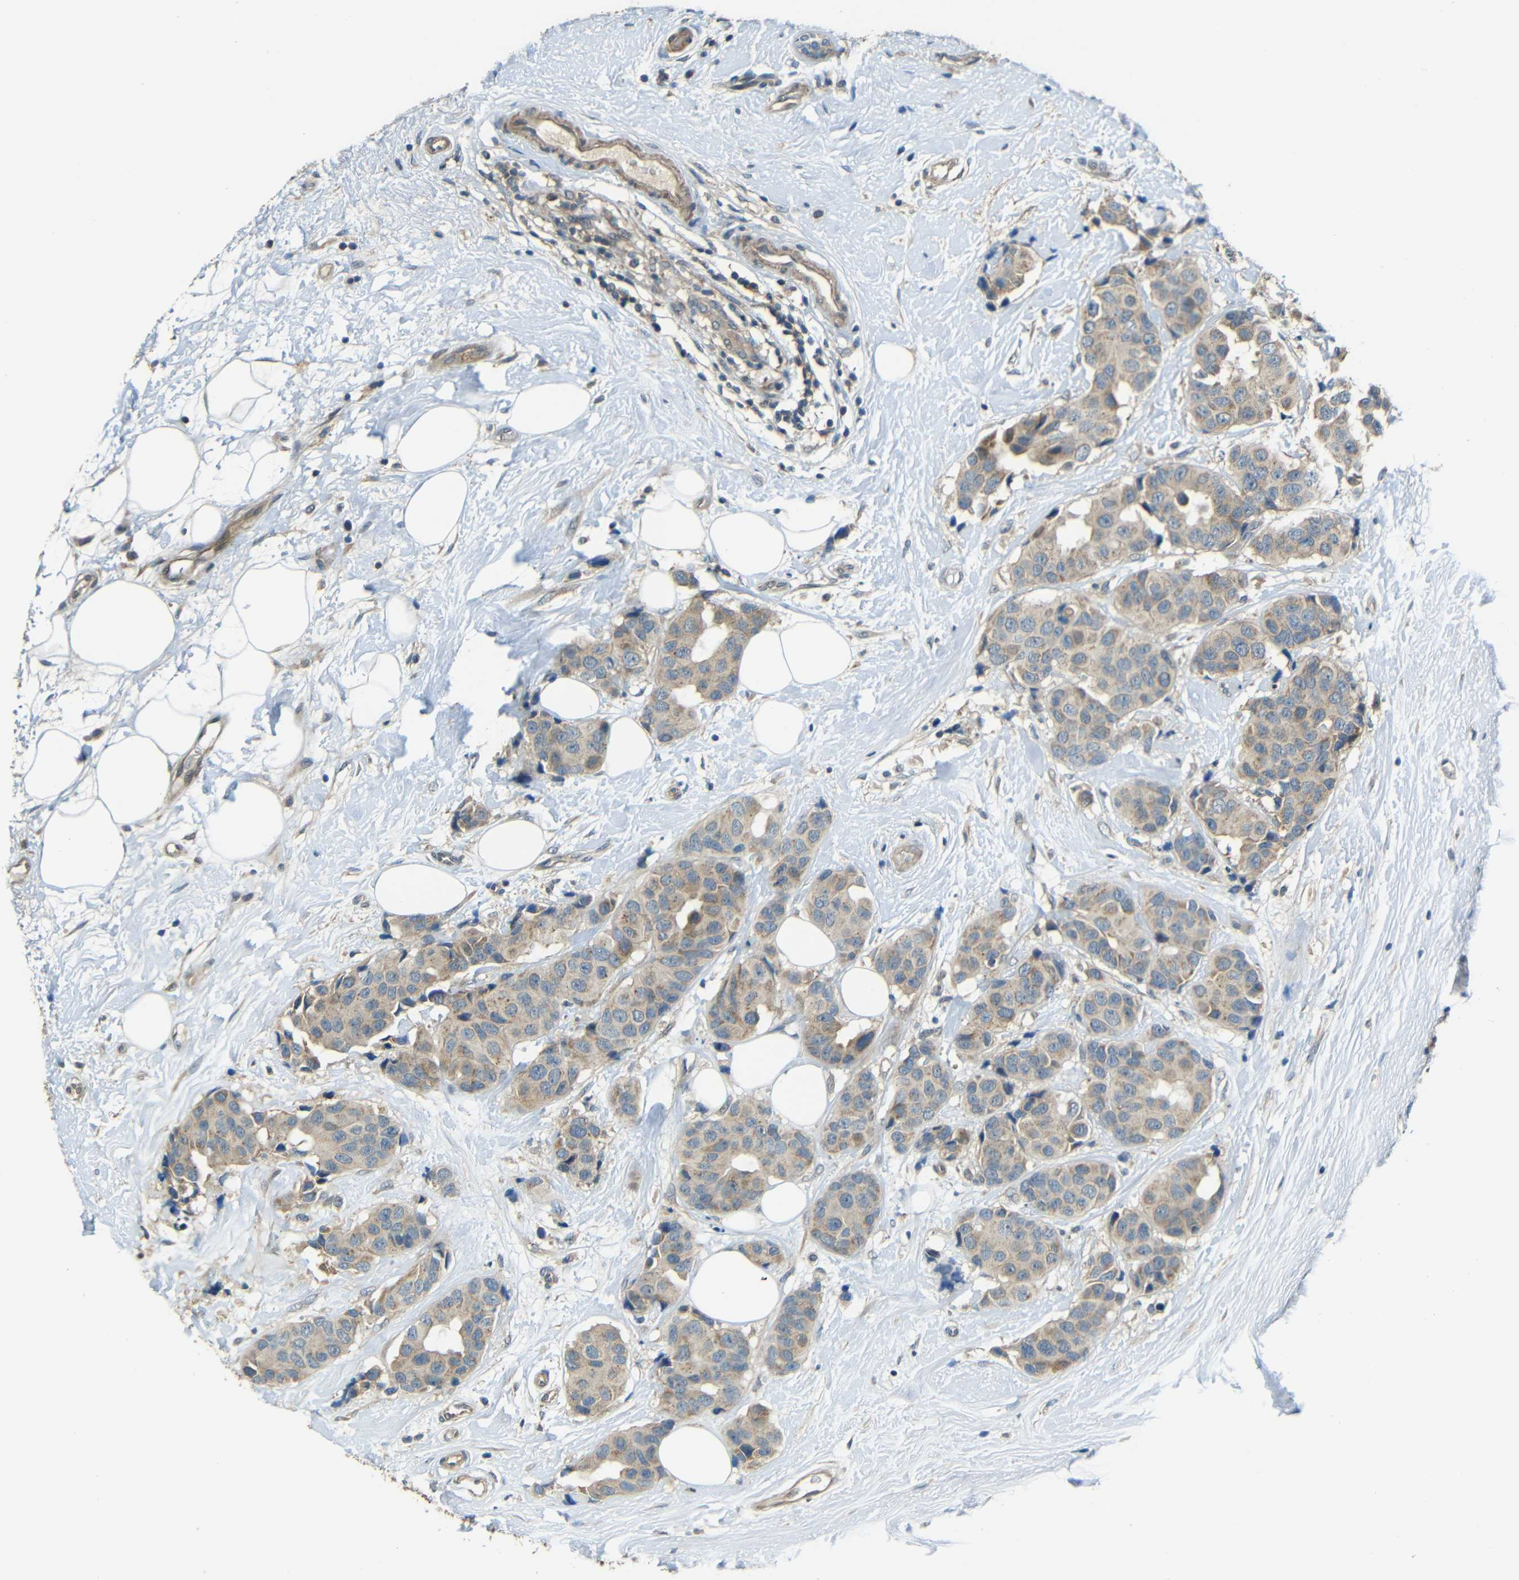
{"staining": {"intensity": "weak", "quantity": ">75%", "location": "cytoplasmic/membranous"}, "tissue": "breast cancer", "cell_type": "Tumor cells", "image_type": "cancer", "snomed": [{"axis": "morphology", "description": "Normal tissue, NOS"}, {"axis": "morphology", "description": "Duct carcinoma"}, {"axis": "topography", "description": "Breast"}], "caption": "Immunohistochemistry of breast cancer exhibits low levels of weak cytoplasmic/membranous positivity in about >75% of tumor cells.", "gene": "FNDC3A", "patient": {"sex": "female", "age": 39}}